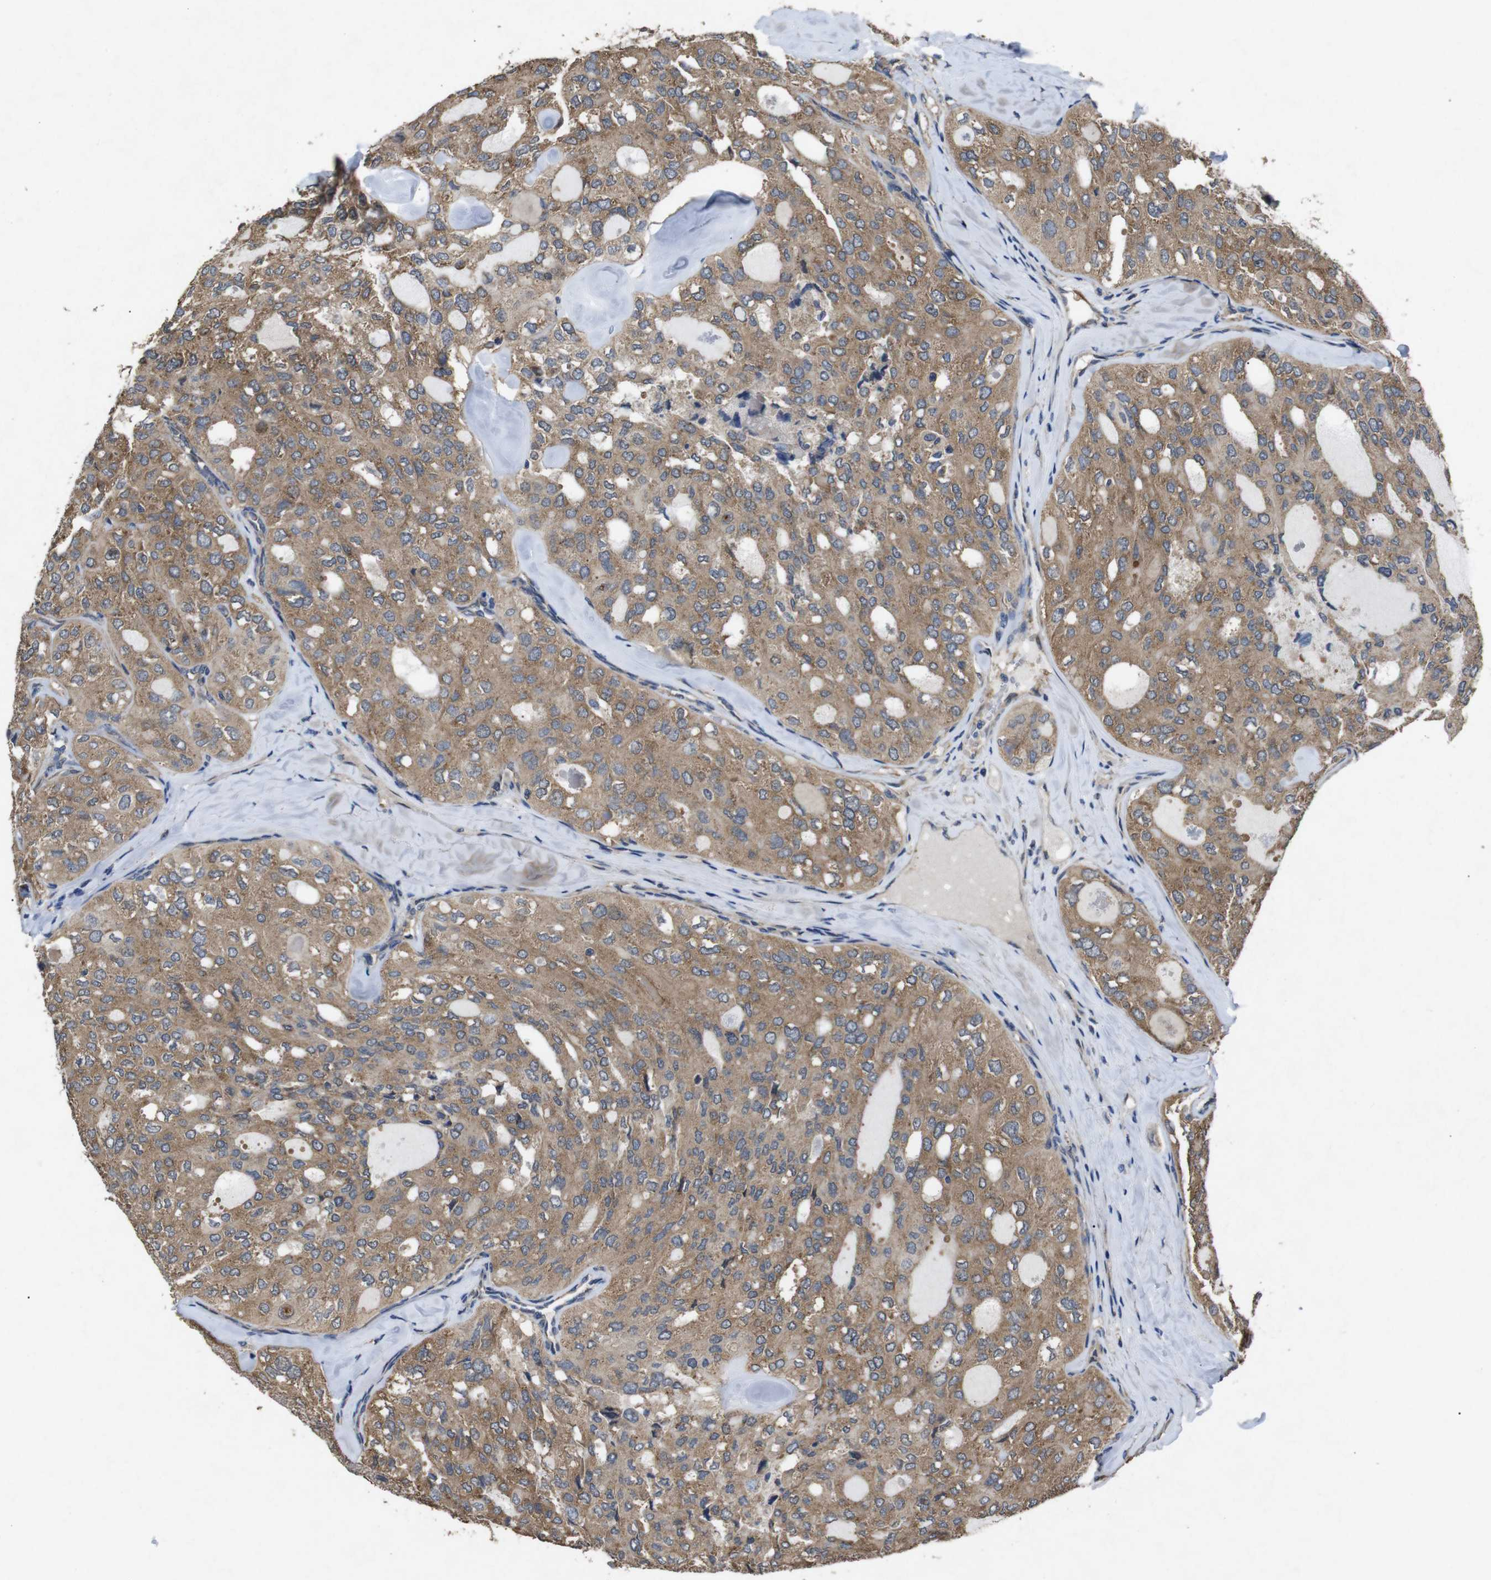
{"staining": {"intensity": "moderate", "quantity": ">75%", "location": "cytoplasmic/membranous"}, "tissue": "thyroid cancer", "cell_type": "Tumor cells", "image_type": "cancer", "snomed": [{"axis": "morphology", "description": "Follicular adenoma carcinoma, NOS"}, {"axis": "topography", "description": "Thyroid gland"}], "caption": "Moderate cytoplasmic/membranous protein positivity is seen in approximately >75% of tumor cells in follicular adenoma carcinoma (thyroid). (DAB = brown stain, brightfield microscopy at high magnification).", "gene": "BNIP3", "patient": {"sex": "male", "age": 75}}